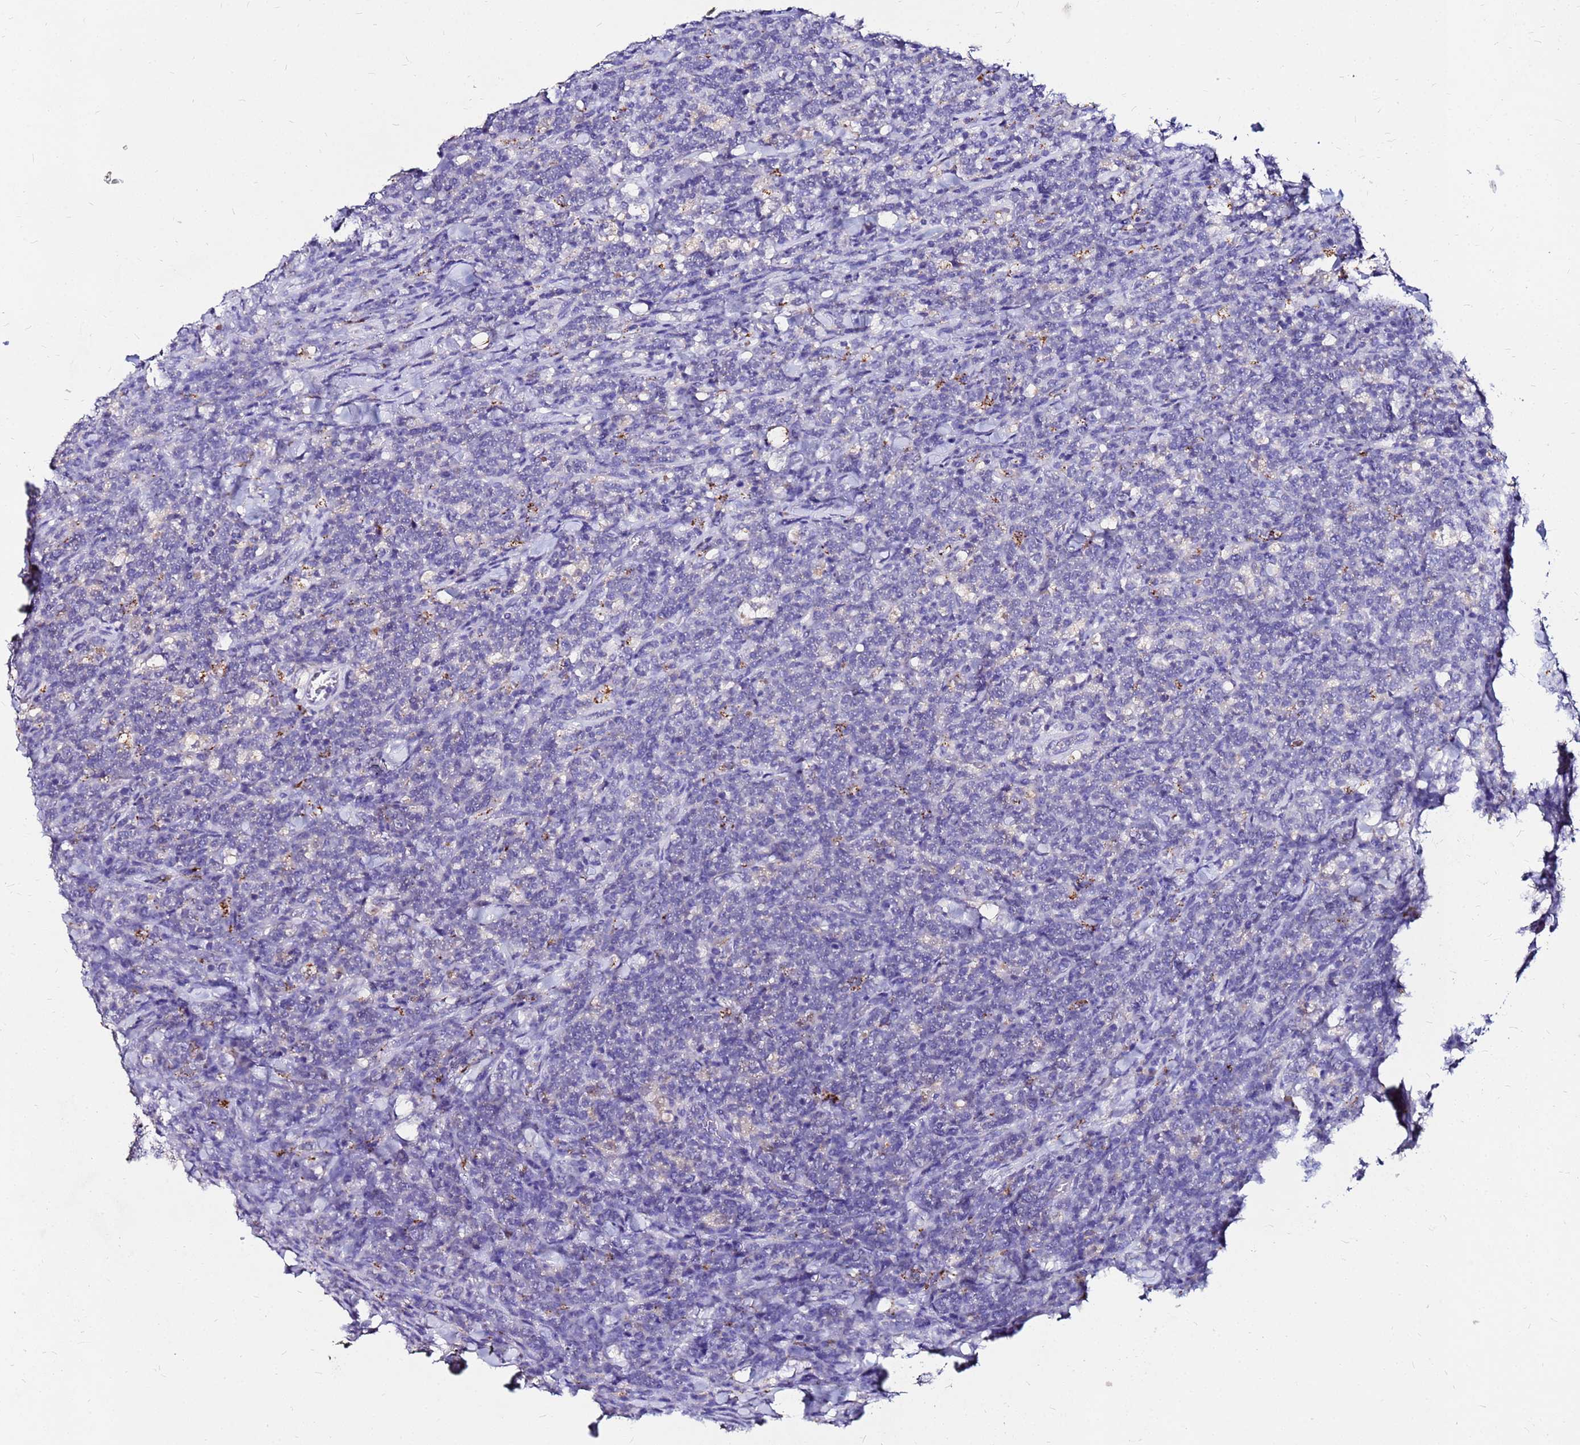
{"staining": {"intensity": "negative", "quantity": "none", "location": "none"}, "tissue": "lymphoma", "cell_type": "Tumor cells", "image_type": "cancer", "snomed": [{"axis": "morphology", "description": "Malignant lymphoma, non-Hodgkin's type, High grade"}, {"axis": "topography", "description": "Small intestine"}], "caption": "A high-resolution image shows immunohistochemistry staining of malignant lymphoma, non-Hodgkin's type (high-grade), which exhibits no significant expression in tumor cells.", "gene": "FAM183A", "patient": {"sex": "male", "age": 8}}